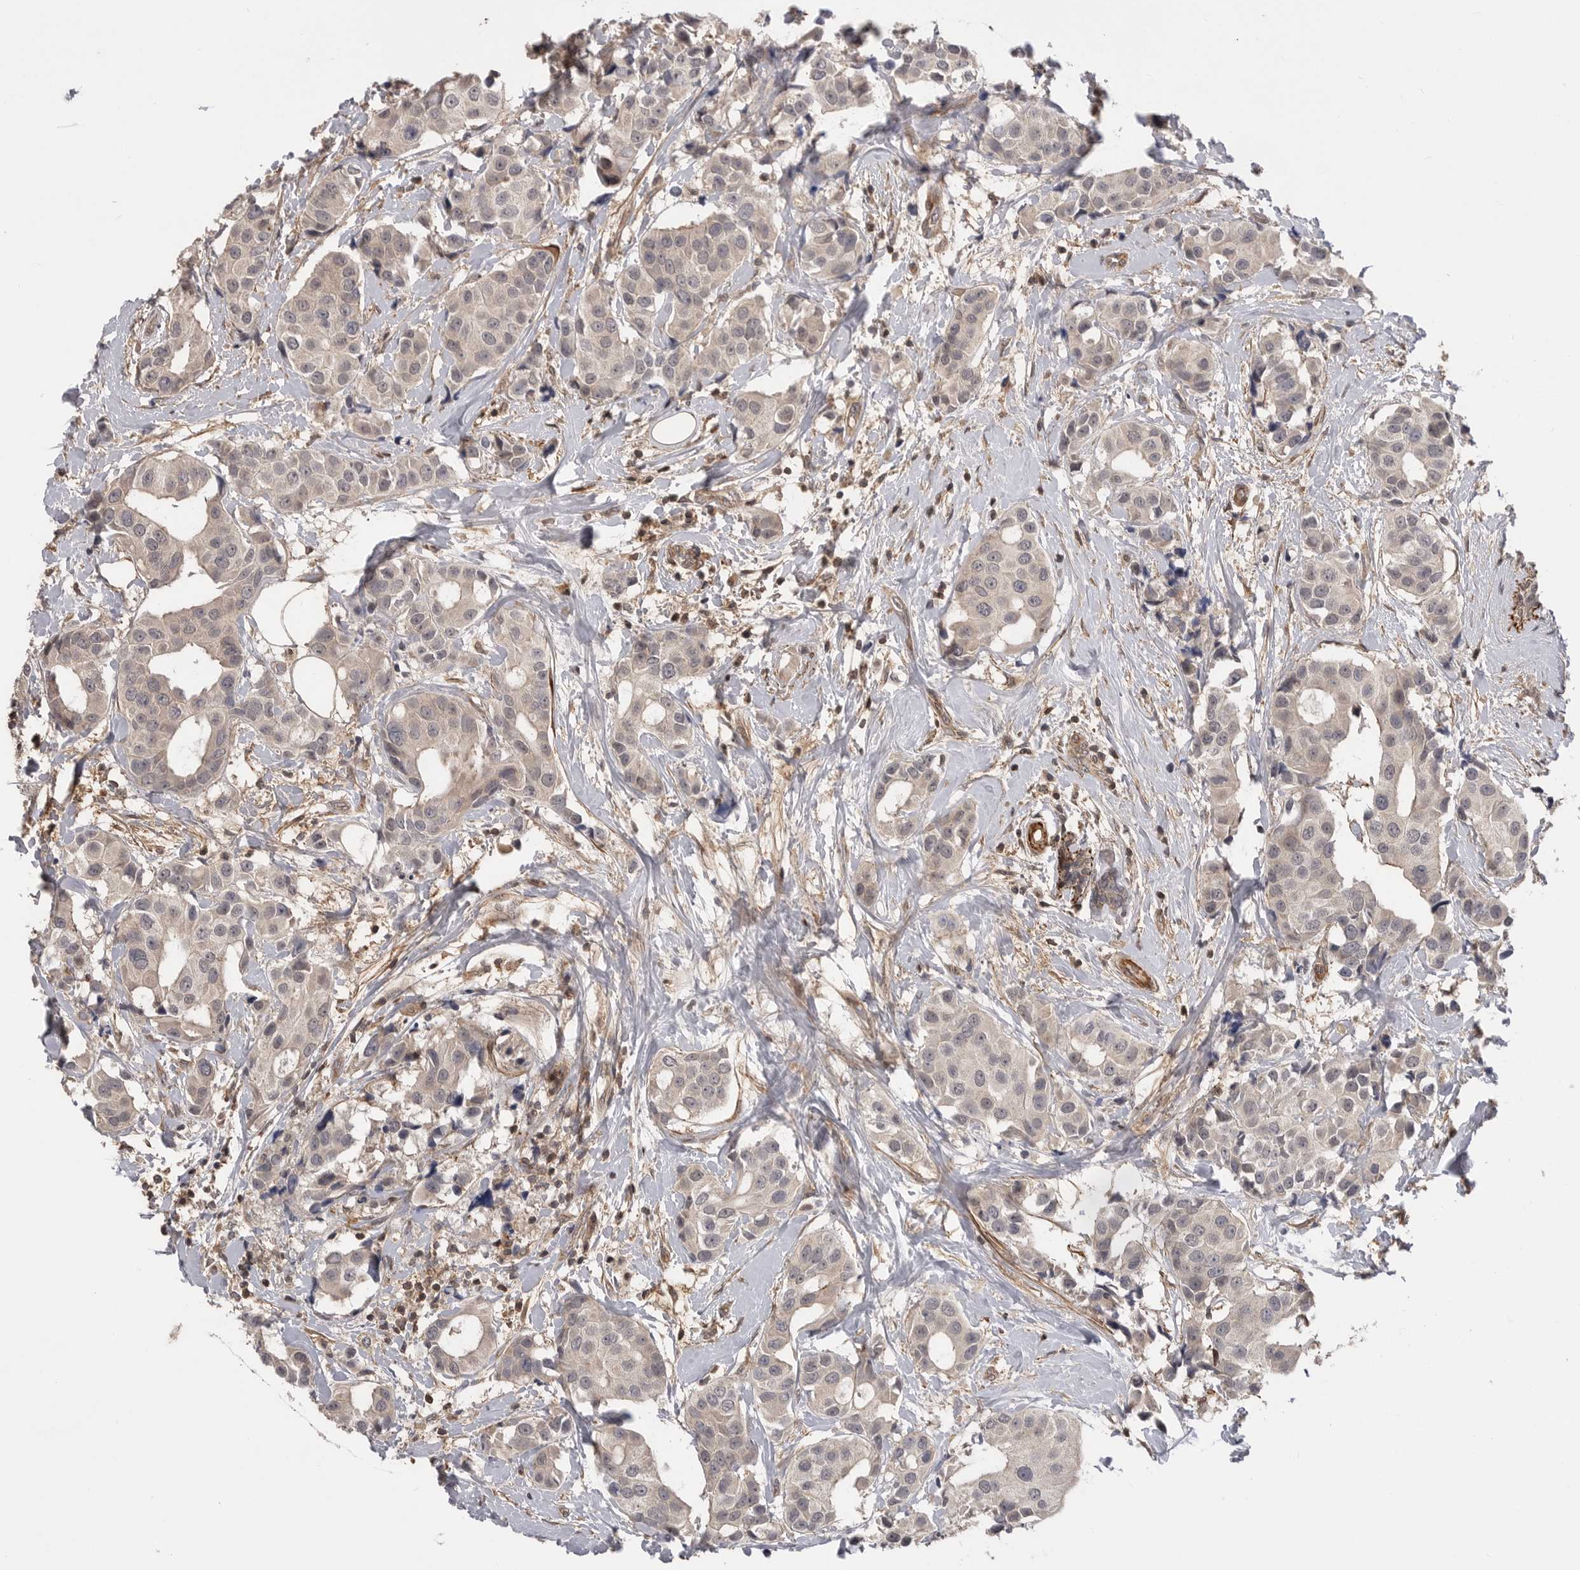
{"staining": {"intensity": "weak", "quantity": "25%-75%", "location": "cytoplasmic/membranous"}, "tissue": "breast cancer", "cell_type": "Tumor cells", "image_type": "cancer", "snomed": [{"axis": "morphology", "description": "Normal tissue, NOS"}, {"axis": "morphology", "description": "Duct carcinoma"}, {"axis": "topography", "description": "Breast"}], "caption": "Immunohistochemistry of breast cancer displays low levels of weak cytoplasmic/membranous positivity in approximately 25%-75% of tumor cells.", "gene": "TRIM56", "patient": {"sex": "female", "age": 39}}